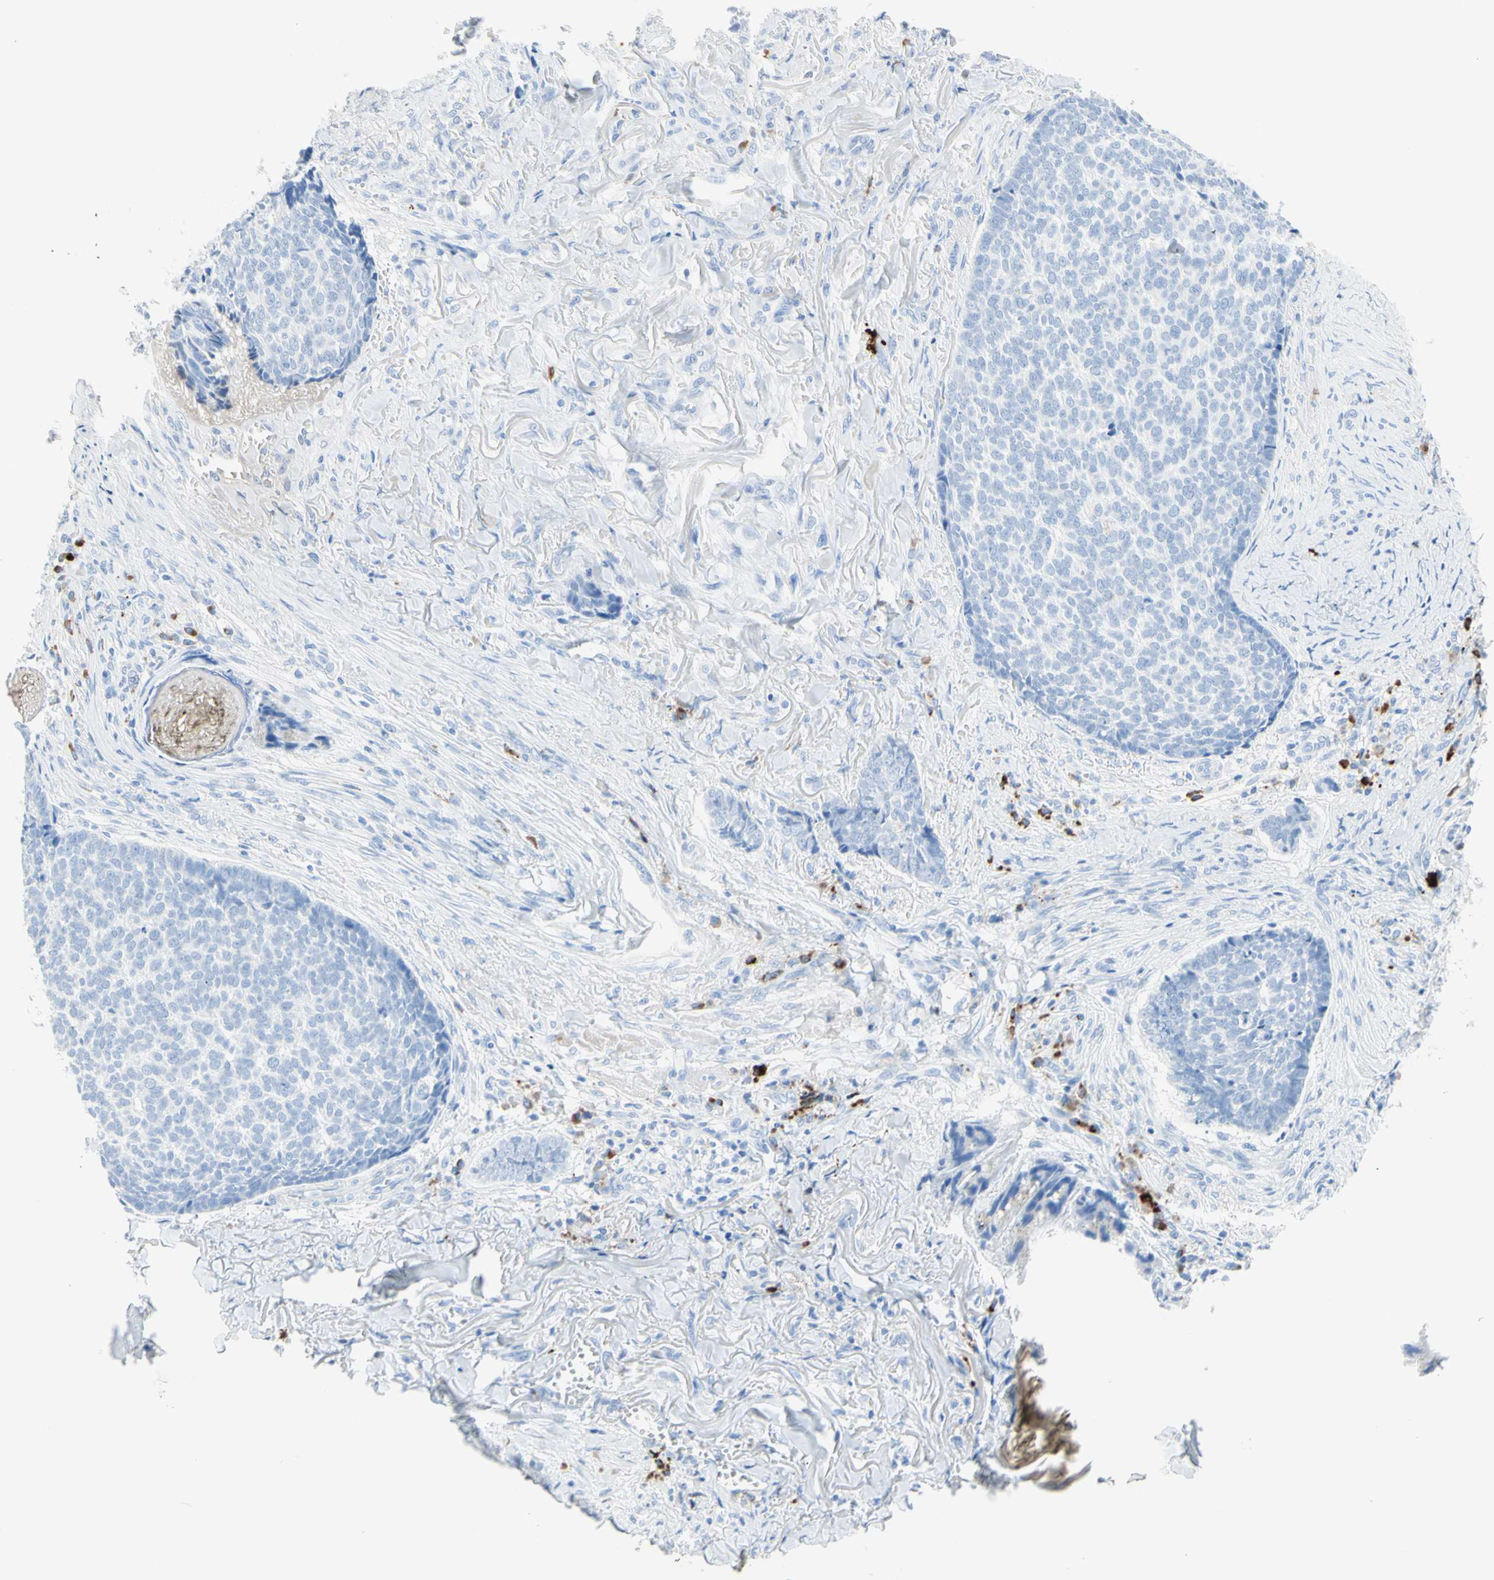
{"staining": {"intensity": "negative", "quantity": "none", "location": "none"}, "tissue": "skin cancer", "cell_type": "Tumor cells", "image_type": "cancer", "snomed": [{"axis": "morphology", "description": "Basal cell carcinoma"}, {"axis": "topography", "description": "Skin"}], "caption": "This is a photomicrograph of immunohistochemistry staining of basal cell carcinoma (skin), which shows no positivity in tumor cells.", "gene": "IL6ST", "patient": {"sex": "male", "age": 84}}